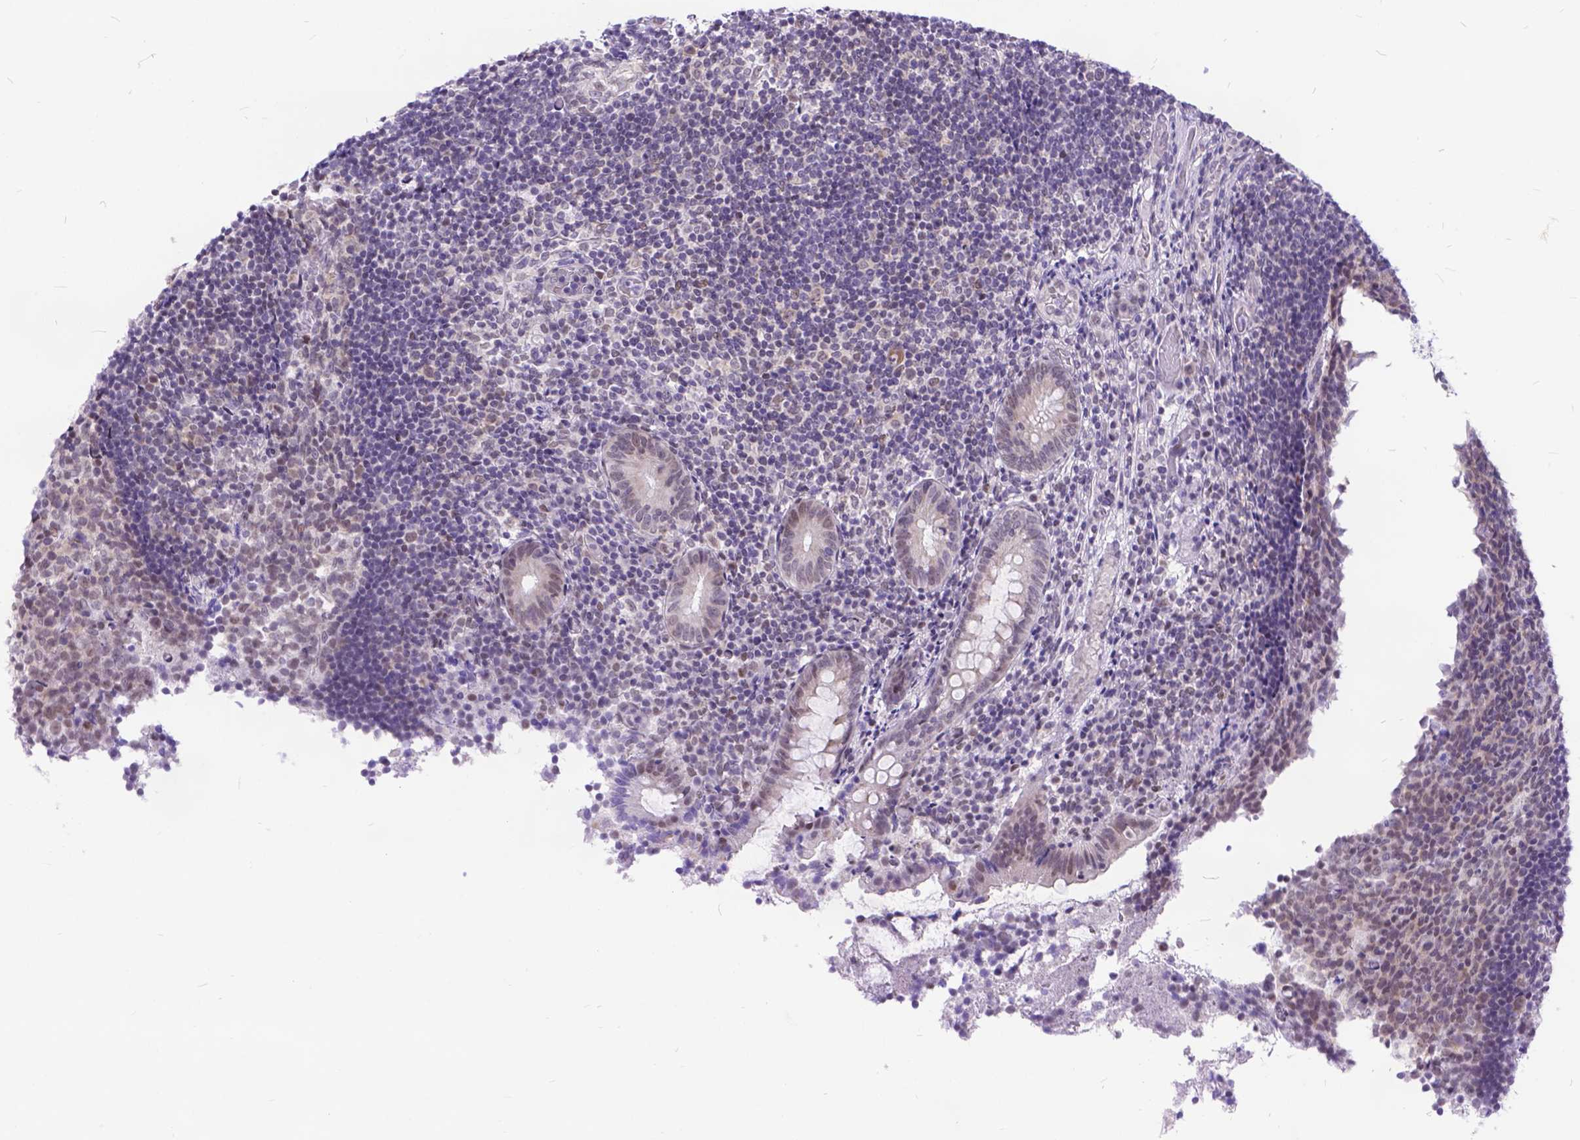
{"staining": {"intensity": "weak", "quantity": "25%-75%", "location": "cytoplasmic/membranous,nuclear"}, "tissue": "appendix", "cell_type": "Glandular cells", "image_type": "normal", "snomed": [{"axis": "morphology", "description": "Normal tissue, NOS"}, {"axis": "topography", "description": "Appendix"}], "caption": "Immunohistochemistry of benign appendix reveals low levels of weak cytoplasmic/membranous,nuclear staining in about 25%-75% of glandular cells.", "gene": "FAM124B", "patient": {"sex": "female", "age": 32}}